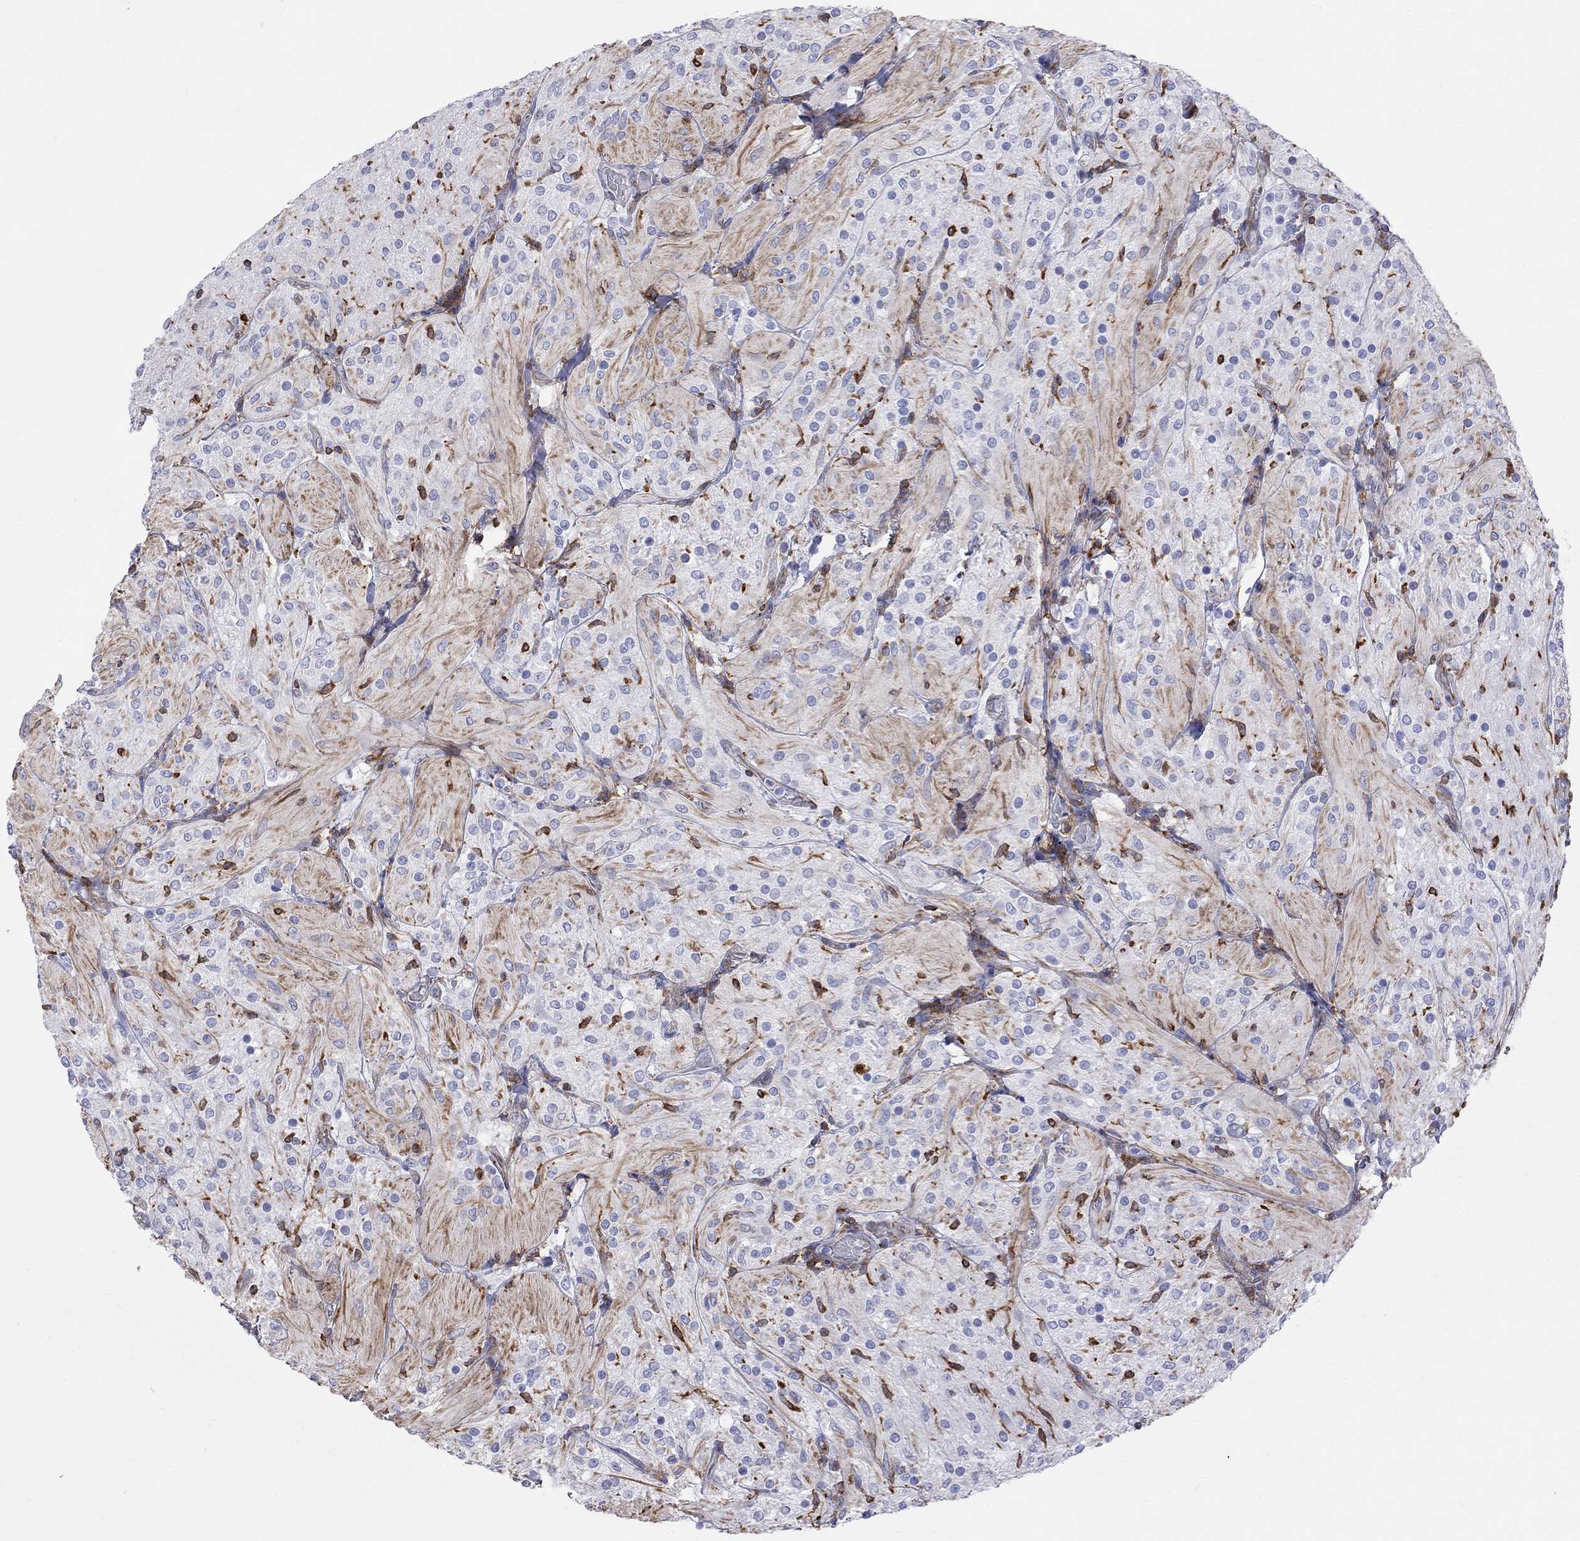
{"staining": {"intensity": "negative", "quantity": "none", "location": "none"}, "tissue": "glioma", "cell_type": "Tumor cells", "image_type": "cancer", "snomed": [{"axis": "morphology", "description": "Glioma, malignant, Low grade"}, {"axis": "topography", "description": "Brain"}], "caption": "Immunohistochemical staining of malignant glioma (low-grade) shows no significant positivity in tumor cells.", "gene": "ABI3", "patient": {"sex": "male", "age": 3}}